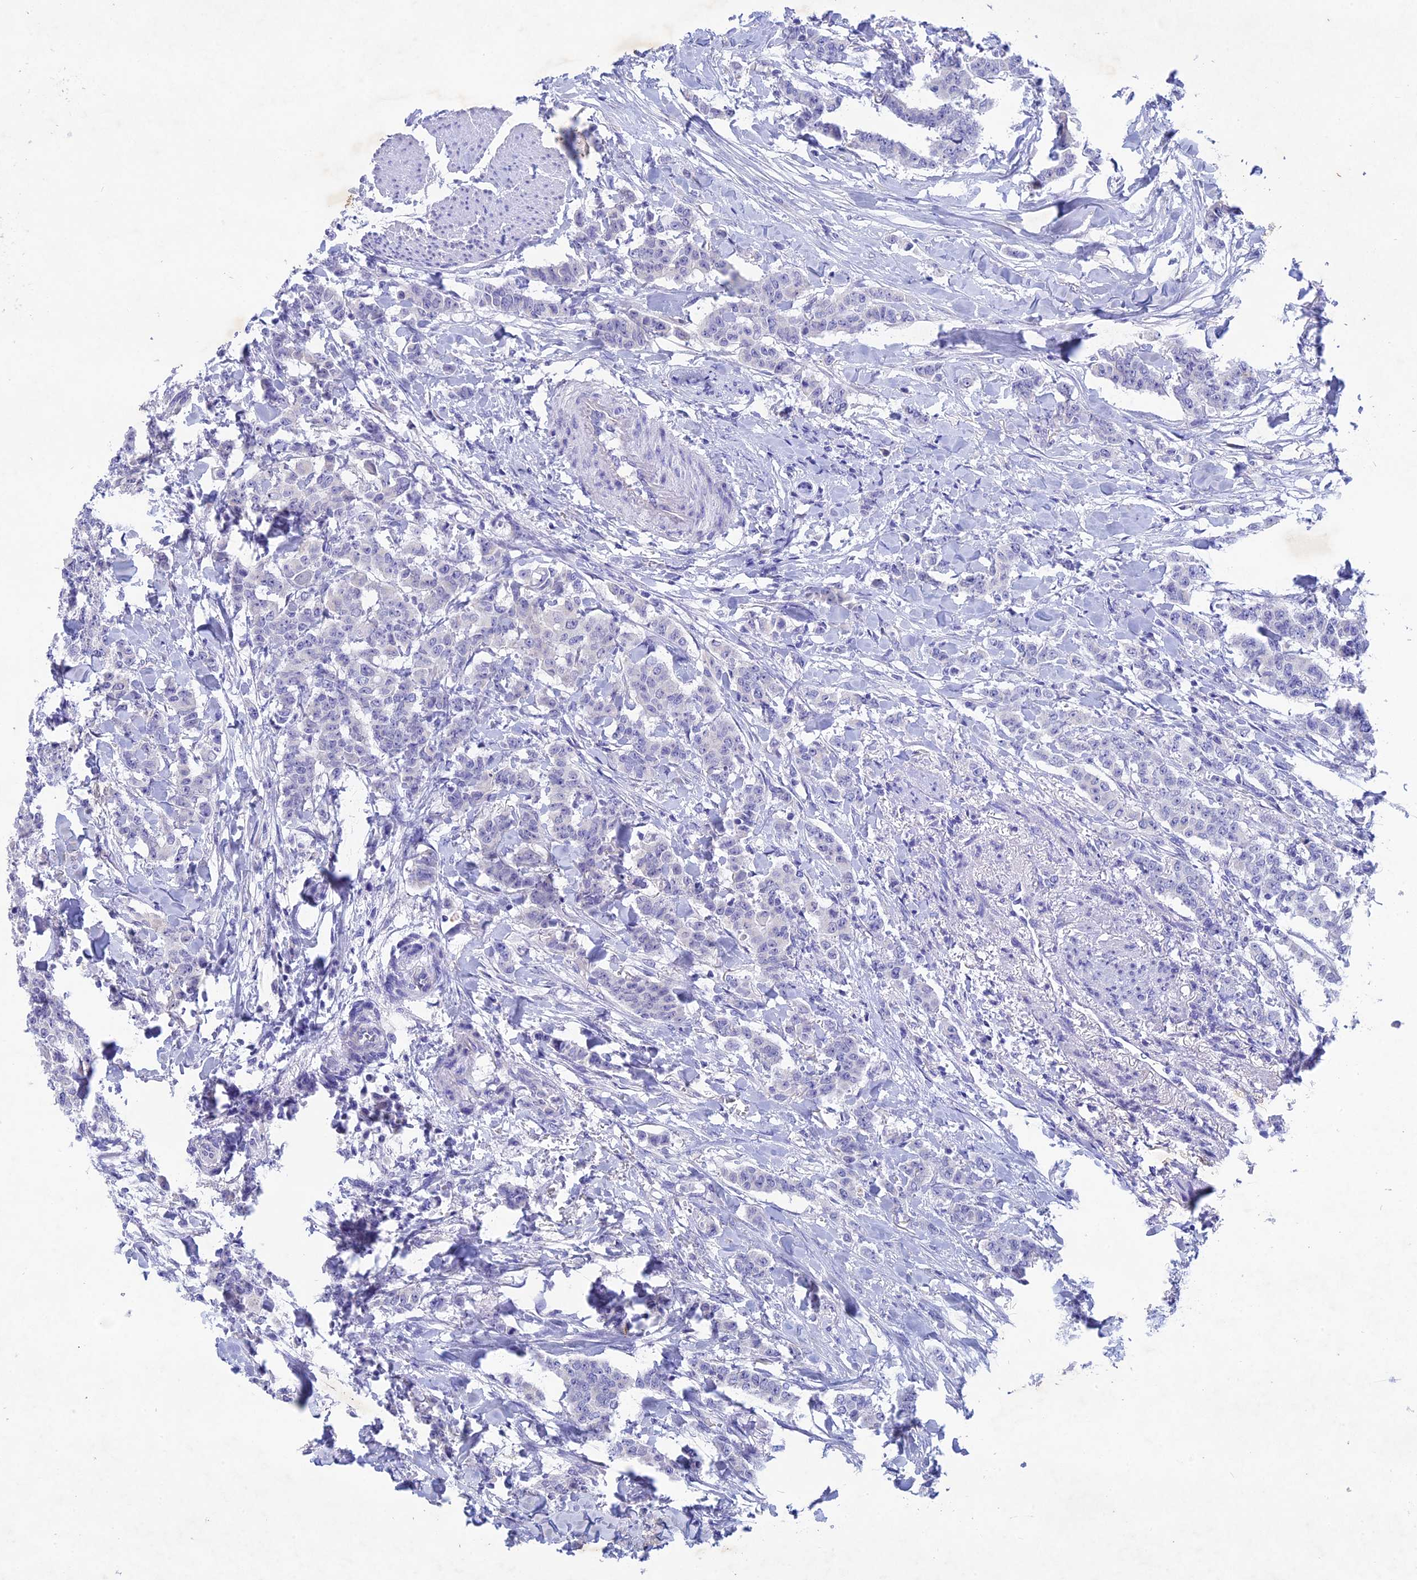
{"staining": {"intensity": "negative", "quantity": "none", "location": "none"}, "tissue": "breast cancer", "cell_type": "Tumor cells", "image_type": "cancer", "snomed": [{"axis": "morphology", "description": "Duct carcinoma"}, {"axis": "topography", "description": "Breast"}], "caption": "There is no significant expression in tumor cells of breast cancer (intraductal carcinoma).", "gene": "BTBD19", "patient": {"sex": "female", "age": 40}}